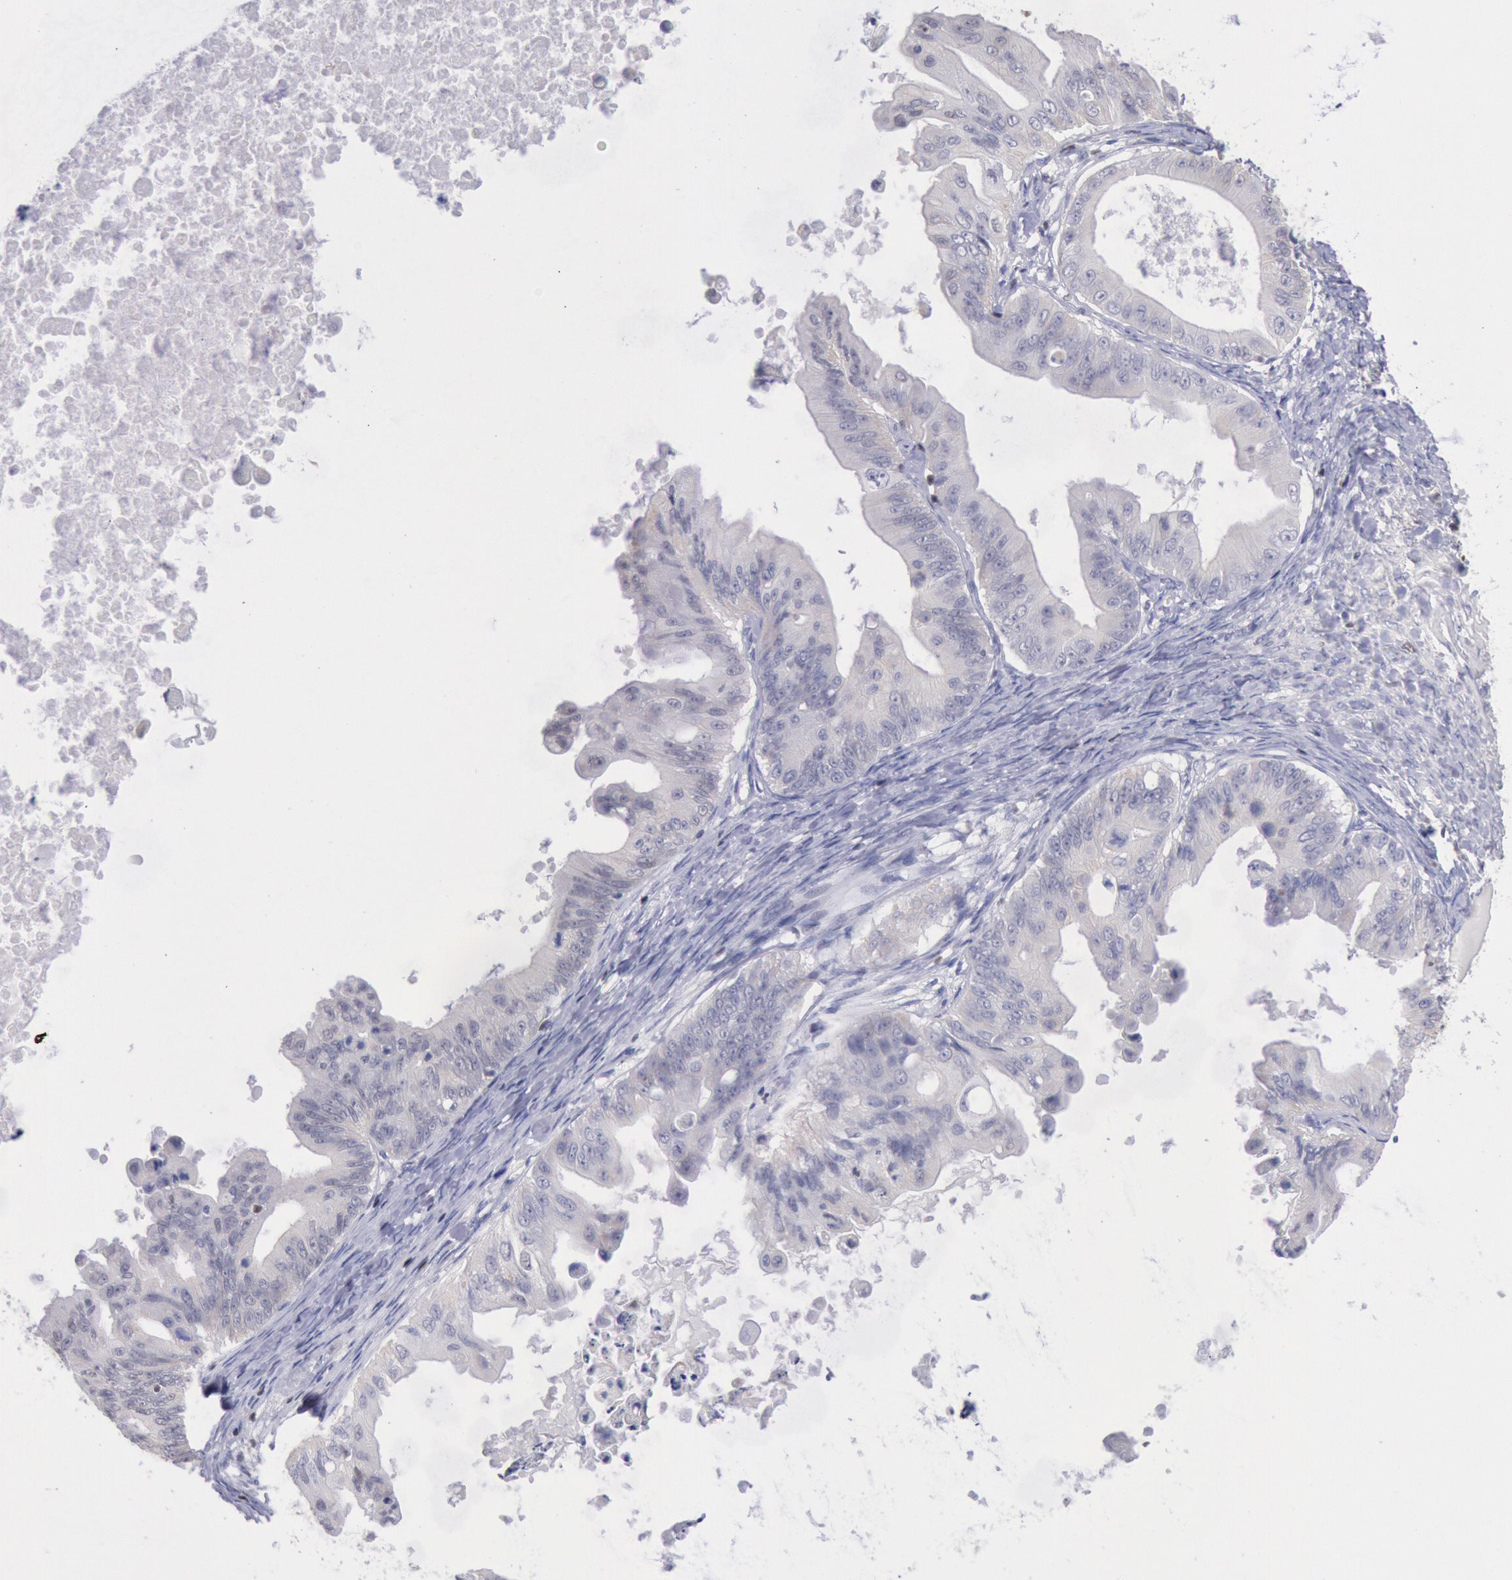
{"staining": {"intensity": "negative", "quantity": "none", "location": "none"}, "tissue": "ovarian cancer", "cell_type": "Tumor cells", "image_type": "cancer", "snomed": [{"axis": "morphology", "description": "Cystadenocarcinoma, mucinous, NOS"}, {"axis": "topography", "description": "Ovary"}], "caption": "This is an immunohistochemistry (IHC) histopathology image of ovarian cancer (mucinous cystadenocarcinoma). There is no positivity in tumor cells.", "gene": "RPS6KA5", "patient": {"sex": "female", "age": 37}}